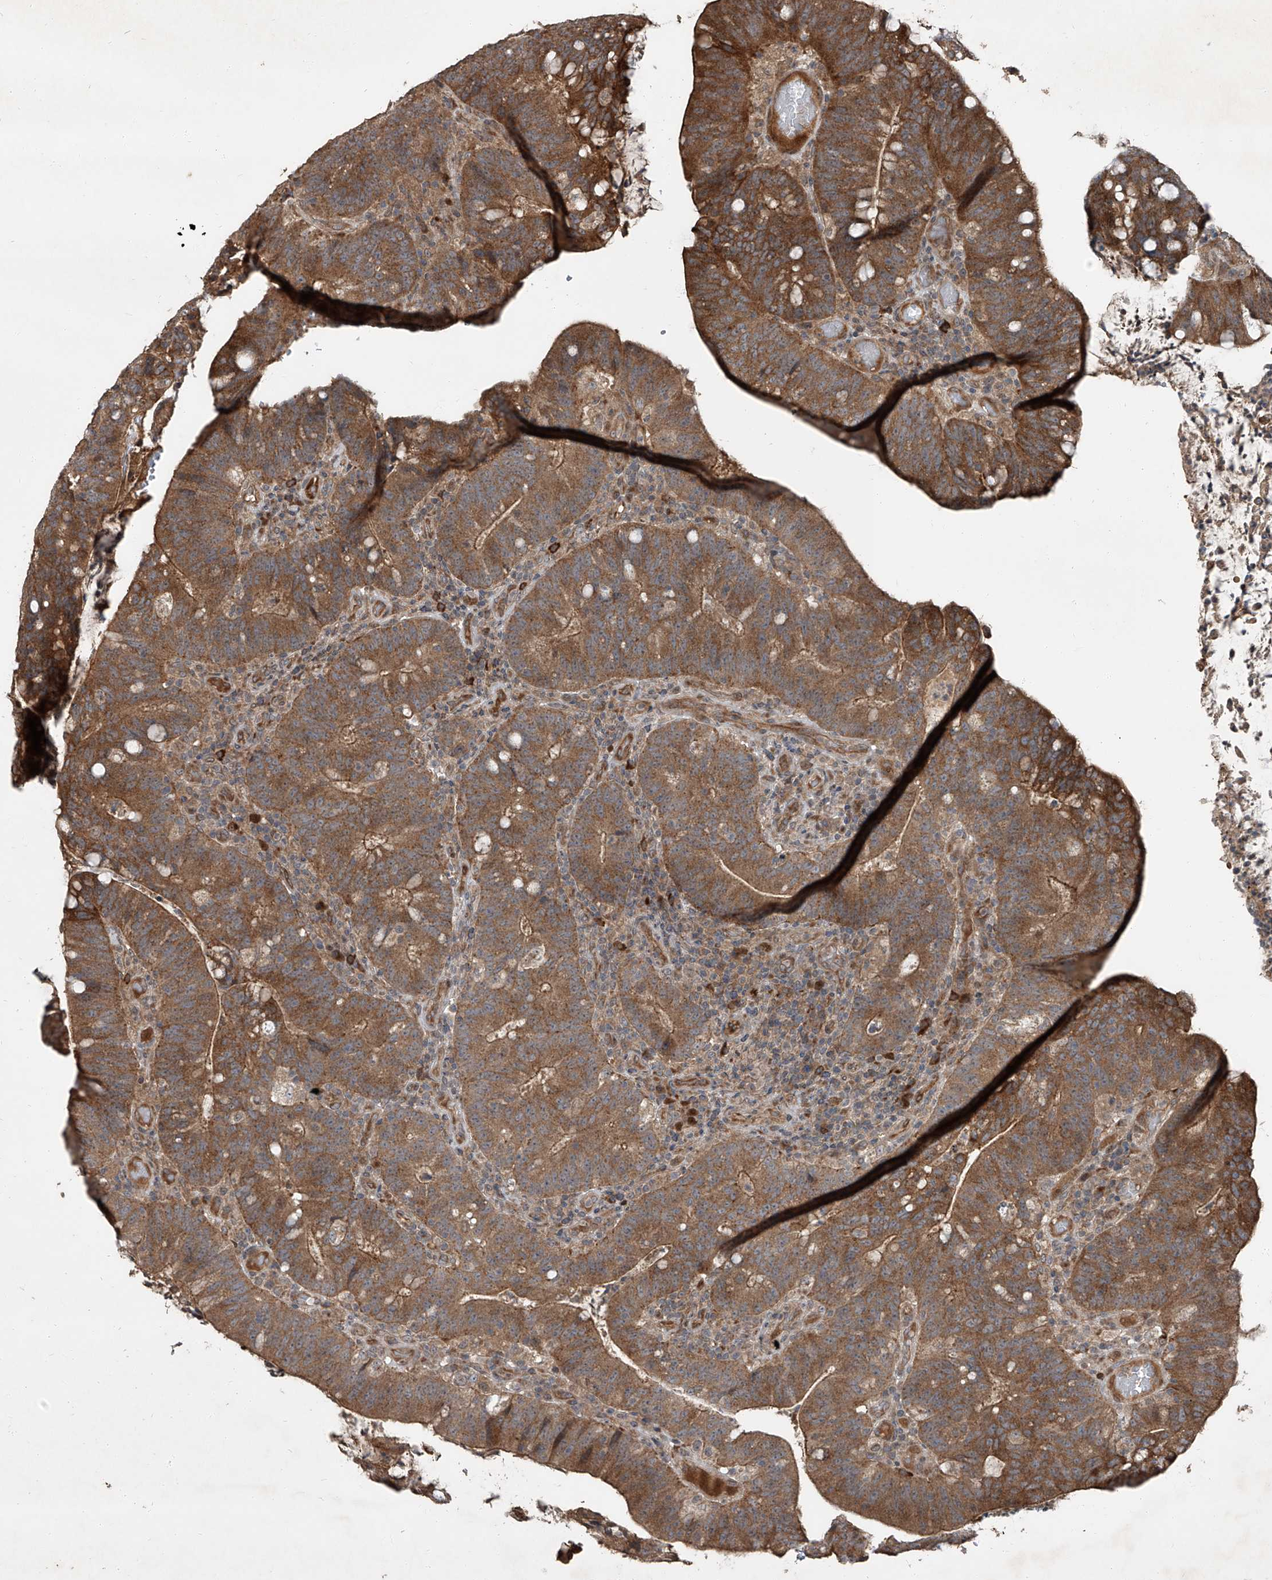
{"staining": {"intensity": "moderate", "quantity": ">75%", "location": "cytoplasmic/membranous"}, "tissue": "colorectal cancer", "cell_type": "Tumor cells", "image_type": "cancer", "snomed": [{"axis": "morphology", "description": "Adenocarcinoma, NOS"}, {"axis": "topography", "description": "Colon"}], "caption": "This is an image of immunohistochemistry staining of colorectal cancer (adenocarcinoma), which shows moderate expression in the cytoplasmic/membranous of tumor cells.", "gene": "CCN1", "patient": {"sex": "female", "age": 66}}